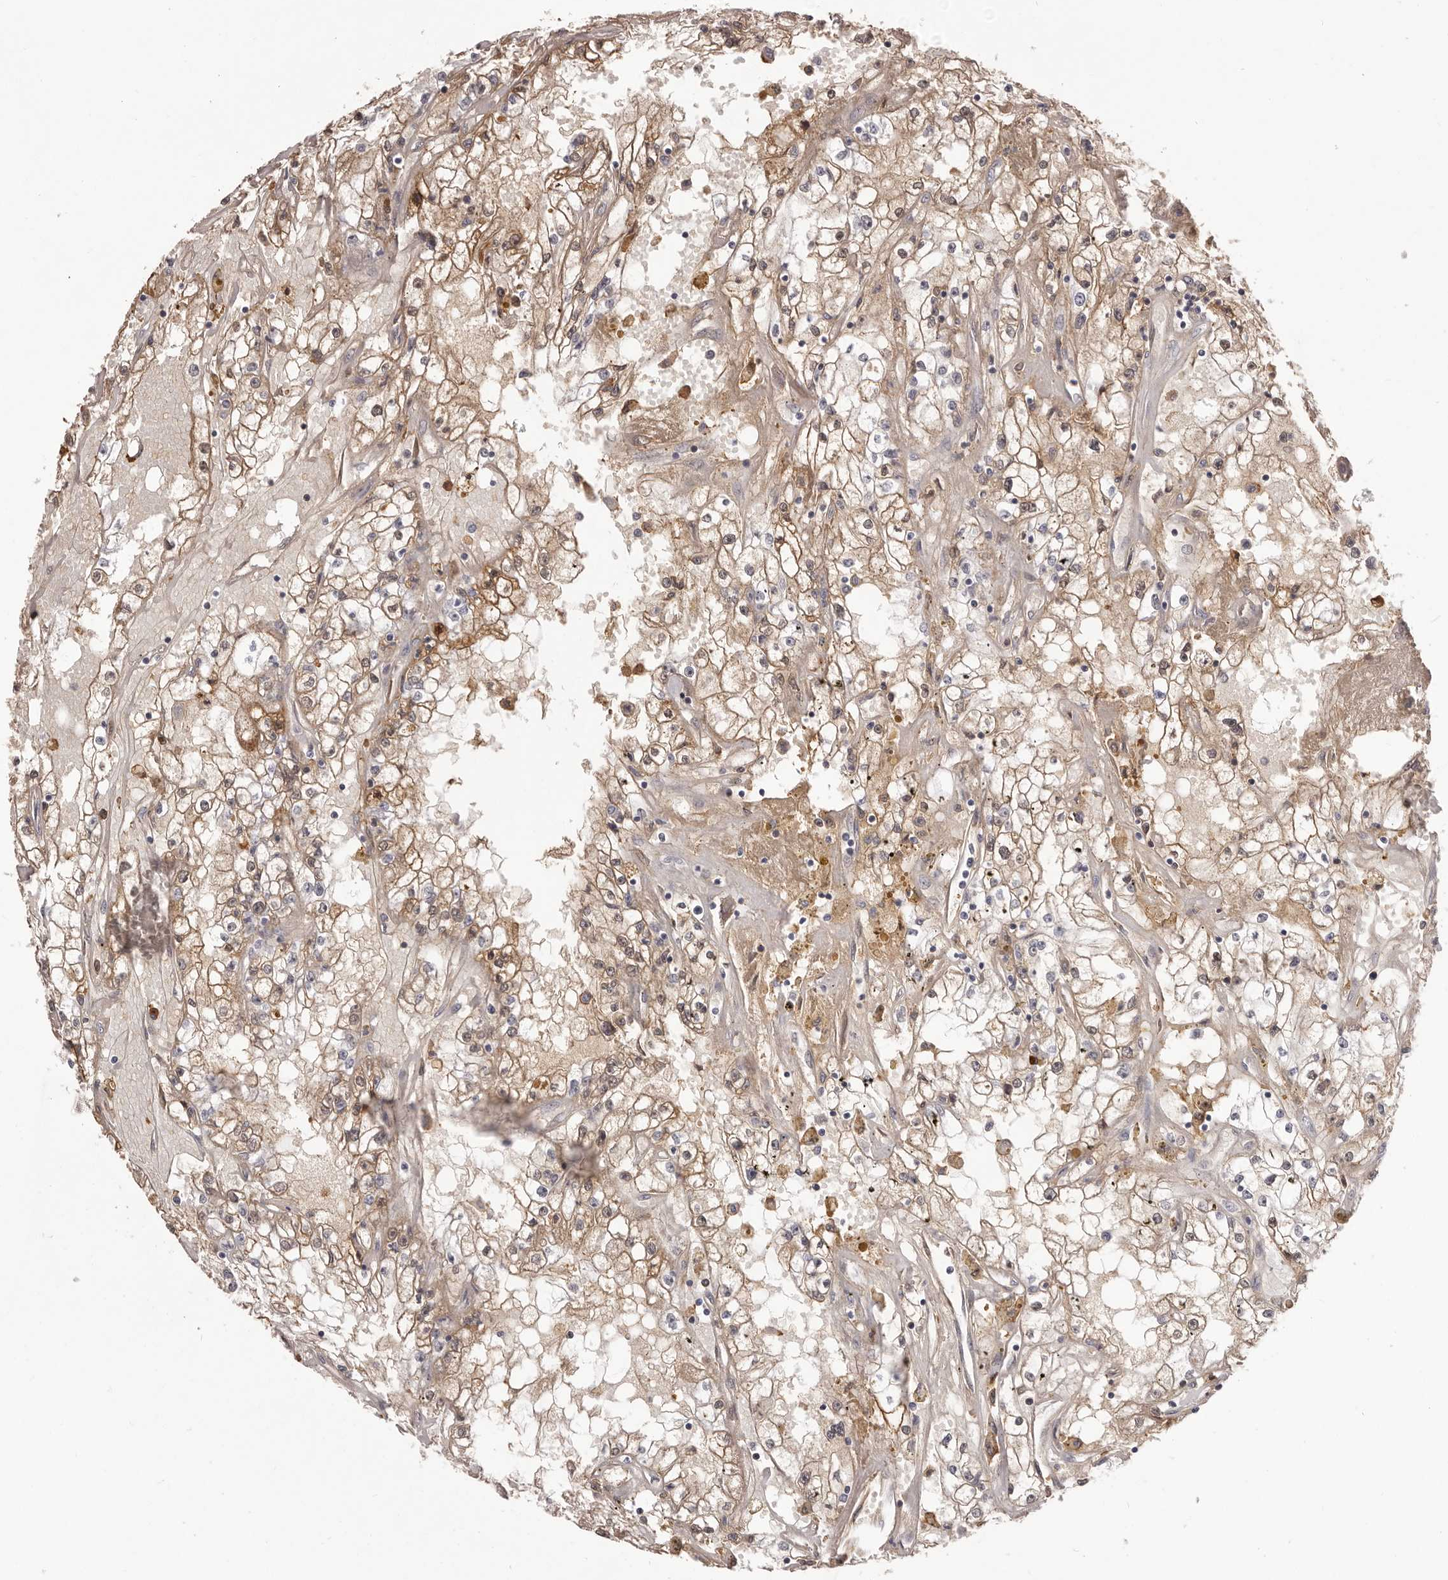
{"staining": {"intensity": "moderate", "quantity": "25%-75%", "location": "cytoplasmic/membranous"}, "tissue": "renal cancer", "cell_type": "Tumor cells", "image_type": "cancer", "snomed": [{"axis": "morphology", "description": "Adenocarcinoma, NOS"}, {"axis": "topography", "description": "Kidney"}], "caption": "Protein staining of renal cancer (adenocarcinoma) tissue displays moderate cytoplasmic/membranous expression in about 25%-75% of tumor cells.", "gene": "OTUD3", "patient": {"sex": "male", "age": 56}}